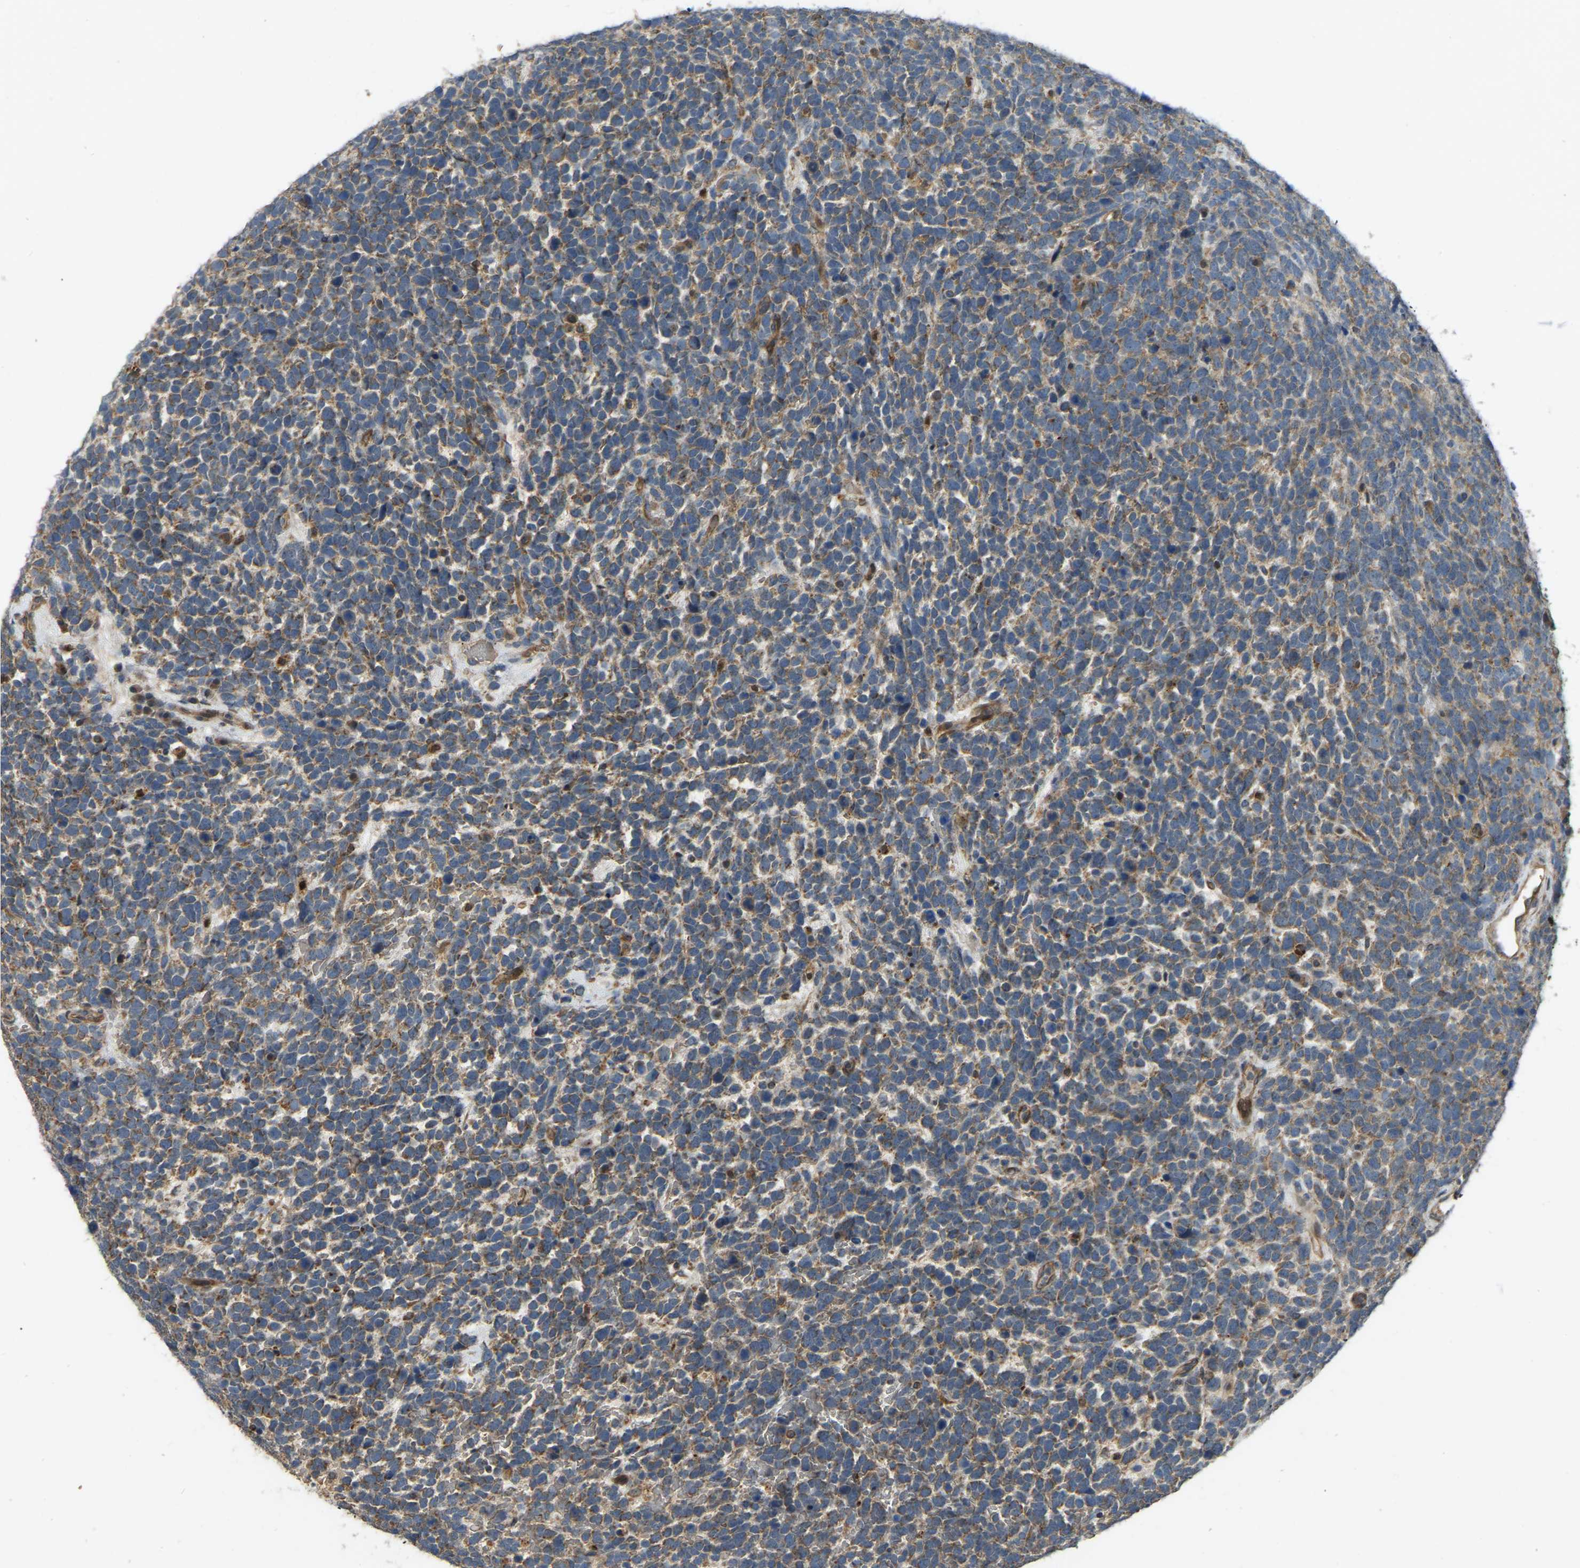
{"staining": {"intensity": "moderate", "quantity": ">75%", "location": "cytoplasmic/membranous"}, "tissue": "urothelial cancer", "cell_type": "Tumor cells", "image_type": "cancer", "snomed": [{"axis": "morphology", "description": "Urothelial carcinoma, High grade"}, {"axis": "topography", "description": "Urinary bladder"}], "caption": "This photomicrograph exhibits IHC staining of human urothelial cancer, with medium moderate cytoplasmic/membranous staining in about >75% of tumor cells.", "gene": "C21orf91", "patient": {"sex": "female", "age": 82}}